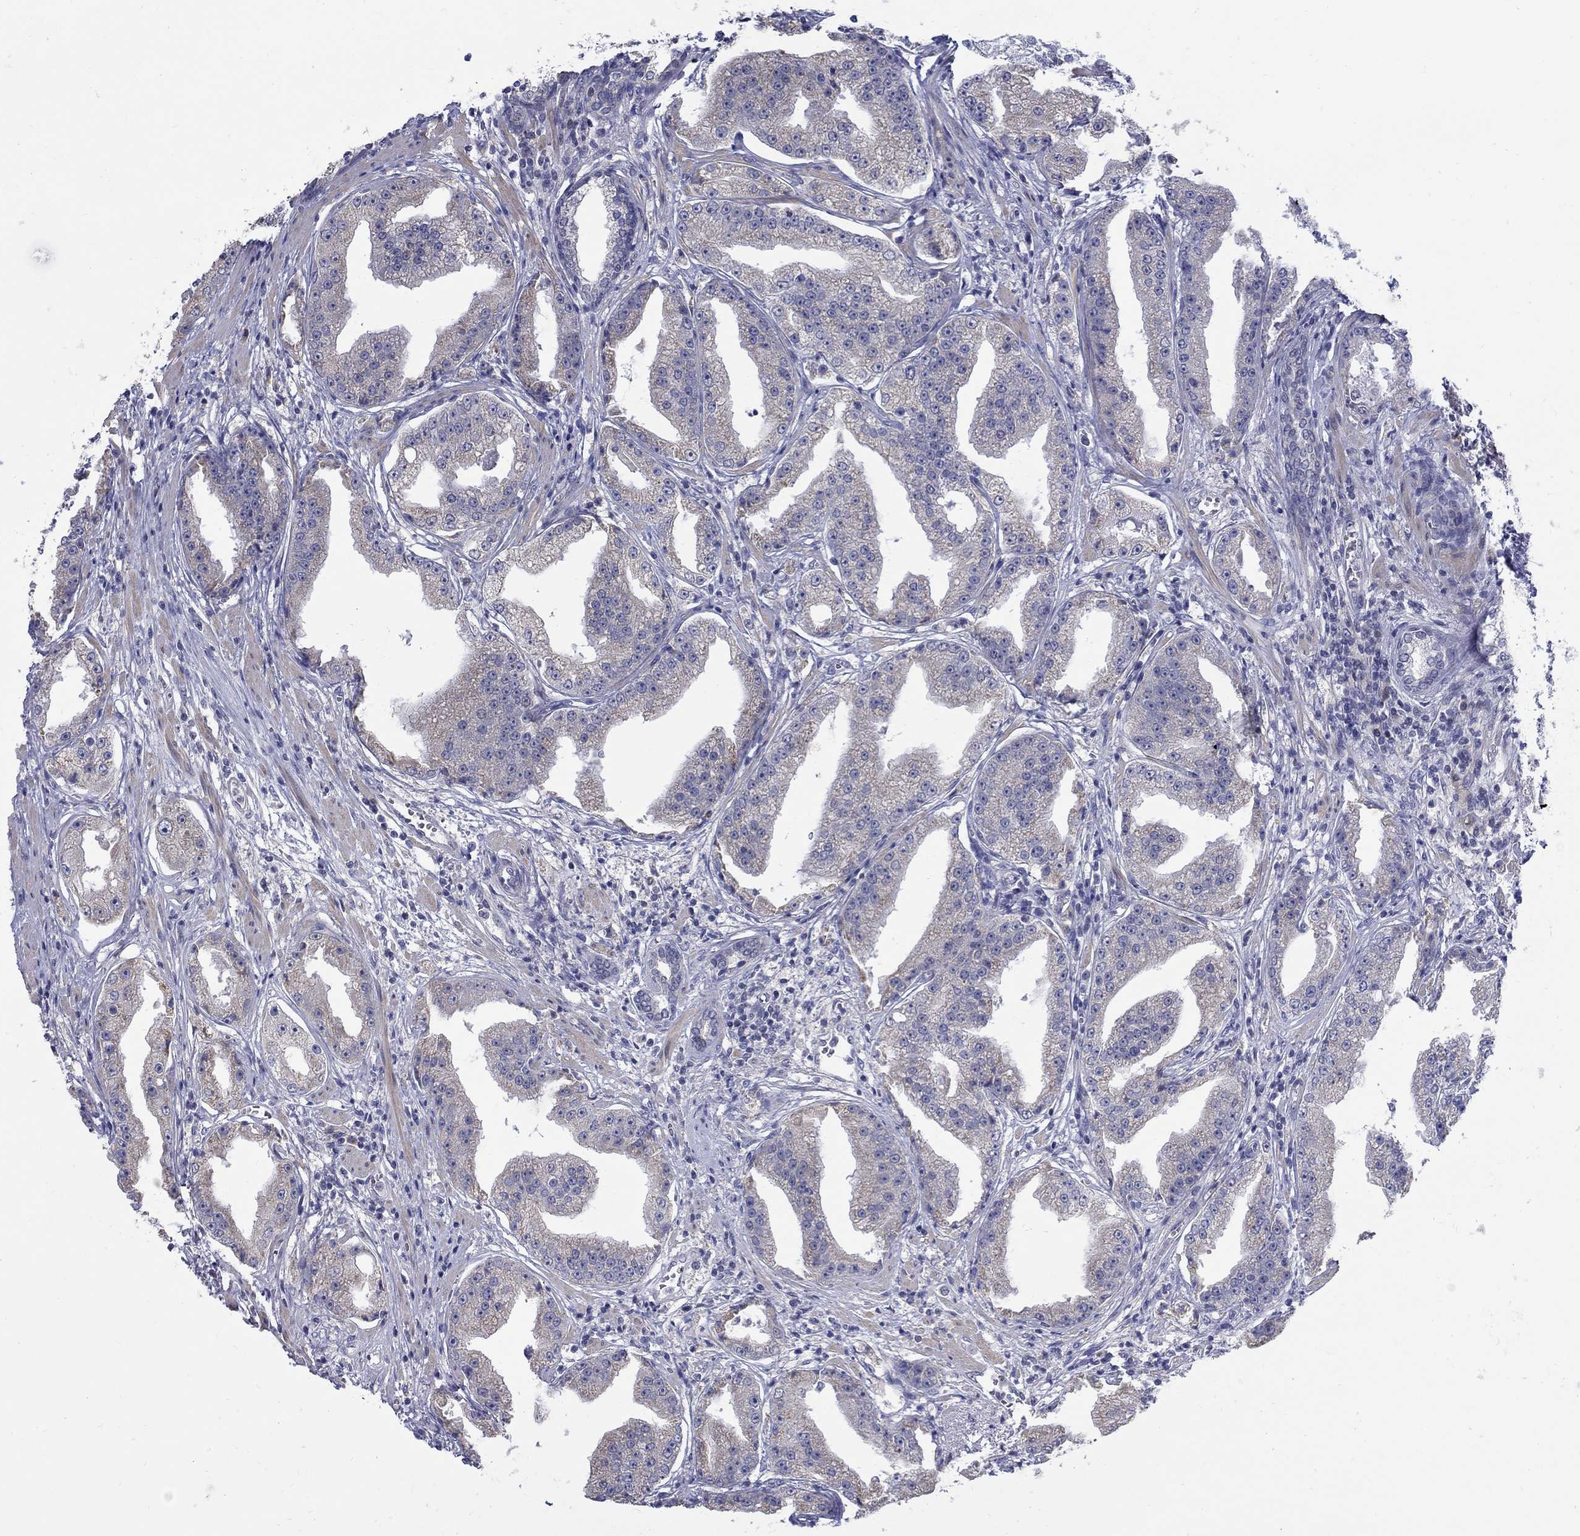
{"staining": {"intensity": "negative", "quantity": "none", "location": "none"}, "tissue": "prostate cancer", "cell_type": "Tumor cells", "image_type": "cancer", "snomed": [{"axis": "morphology", "description": "Adenocarcinoma, Low grade"}, {"axis": "topography", "description": "Prostate"}], "caption": "Tumor cells are negative for protein expression in human low-grade adenocarcinoma (prostate). Brightfield microscopy of immunohistochemistry stained with DAB (brown) and hematoxylin (blue), captured at high magnification.", "gene": "ABCA4", "patient": {"sex": "male", "age": 62}}